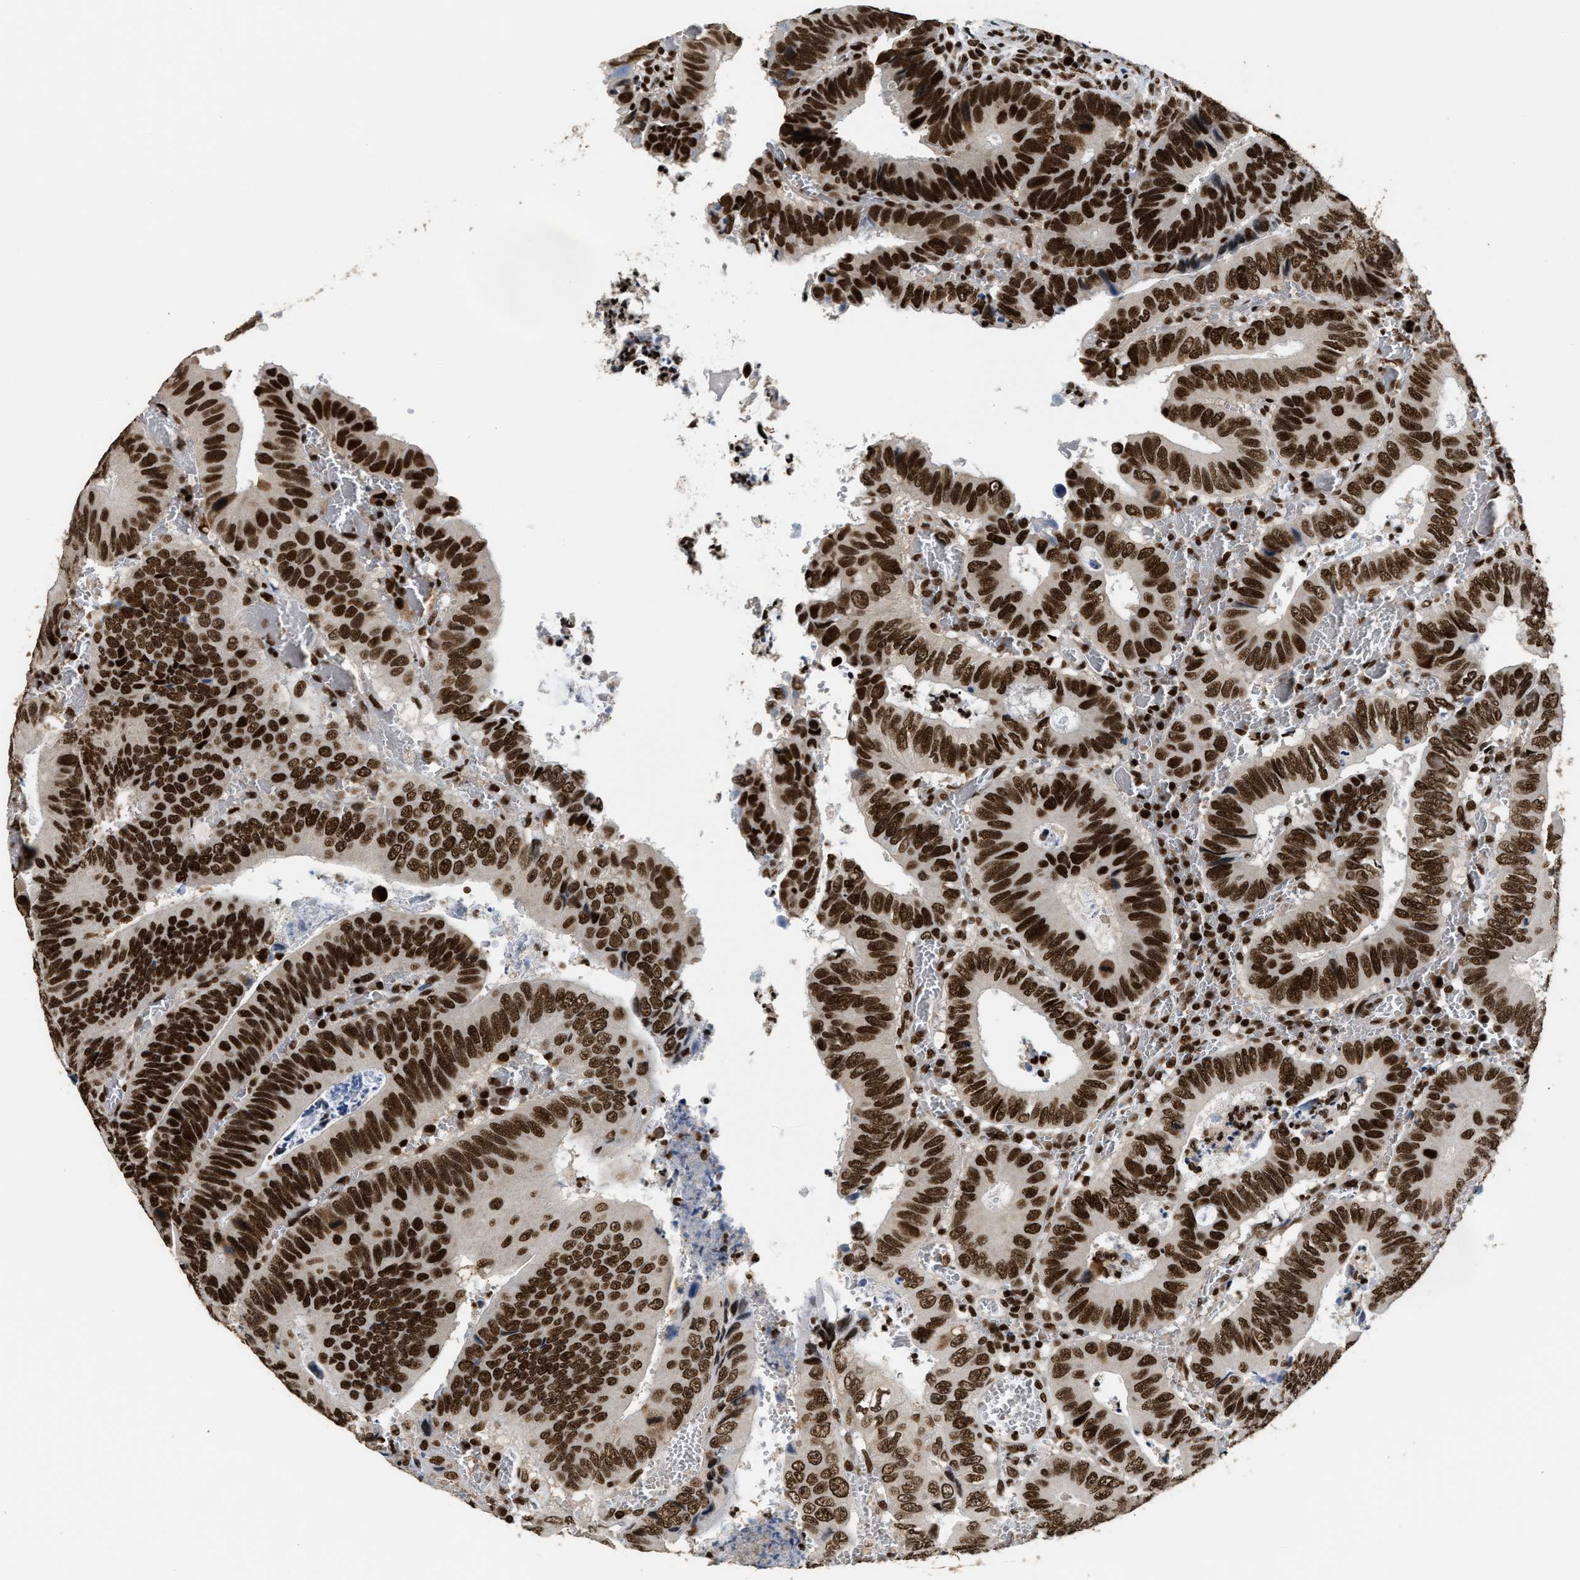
{"staining": {"intensity": "strong", "quantity": ">75%", "location": "nuclear"}, "tissue": "colorectal cancer", "cell_type": "Tumor cells", "image_type": "cancer", "snomed": [{"axis": "morphology", "description": "Inflammation, NOS"}, {"axis": "morphology", "description": "Adenocarcinoma, NOS"}, {"axis": "topography", "description": "Colon"}], "caption": "Immunohistochemistry (IHC) histopathology image of neoplastic tissue: human colorectal adenocarcinoma stained using immunohistochemistry (IHC) reveals high levels of strong protein expression localized specifically in the nuclear of tumor cells, appearing as a nuclear brown color.", "gene": "RAD21", "patient": {"sex": "male", "age": 72}}